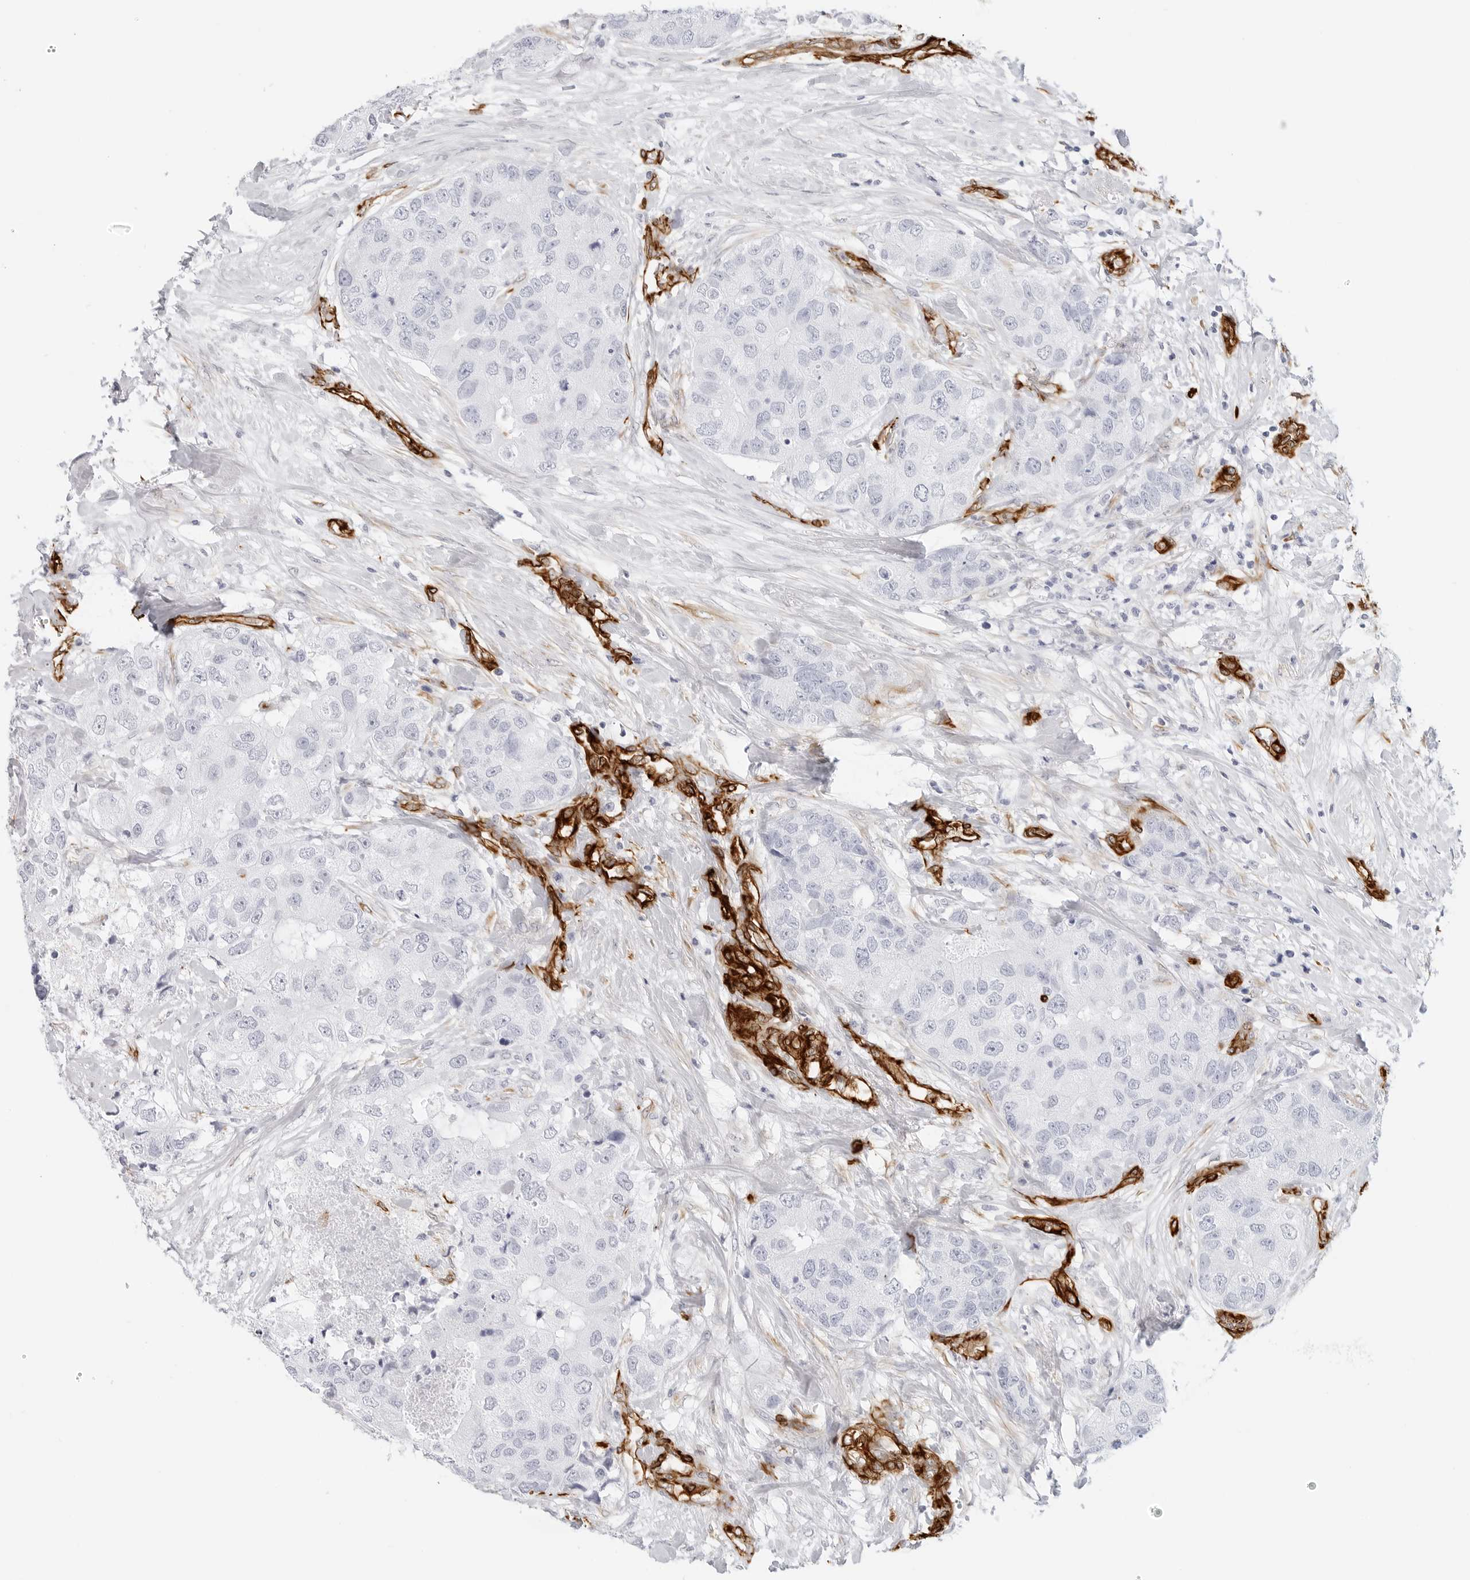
{"staining": {"intensity": "negative", "quantity": "none", "location": "none"}, "tissue": "breast cancer", "cell_type": "Tumor cells", "image_type": "cancer", "snomed": [{"axis": "morphology", "description": "Duct carcinoma"}, {"axis": "topography", "description": "Breast"}], "caption": "Tumor cells are negative for brown protein staining in breast cancer.", "gene": "NES", "patient": {"sex": "female", "age": 62}}